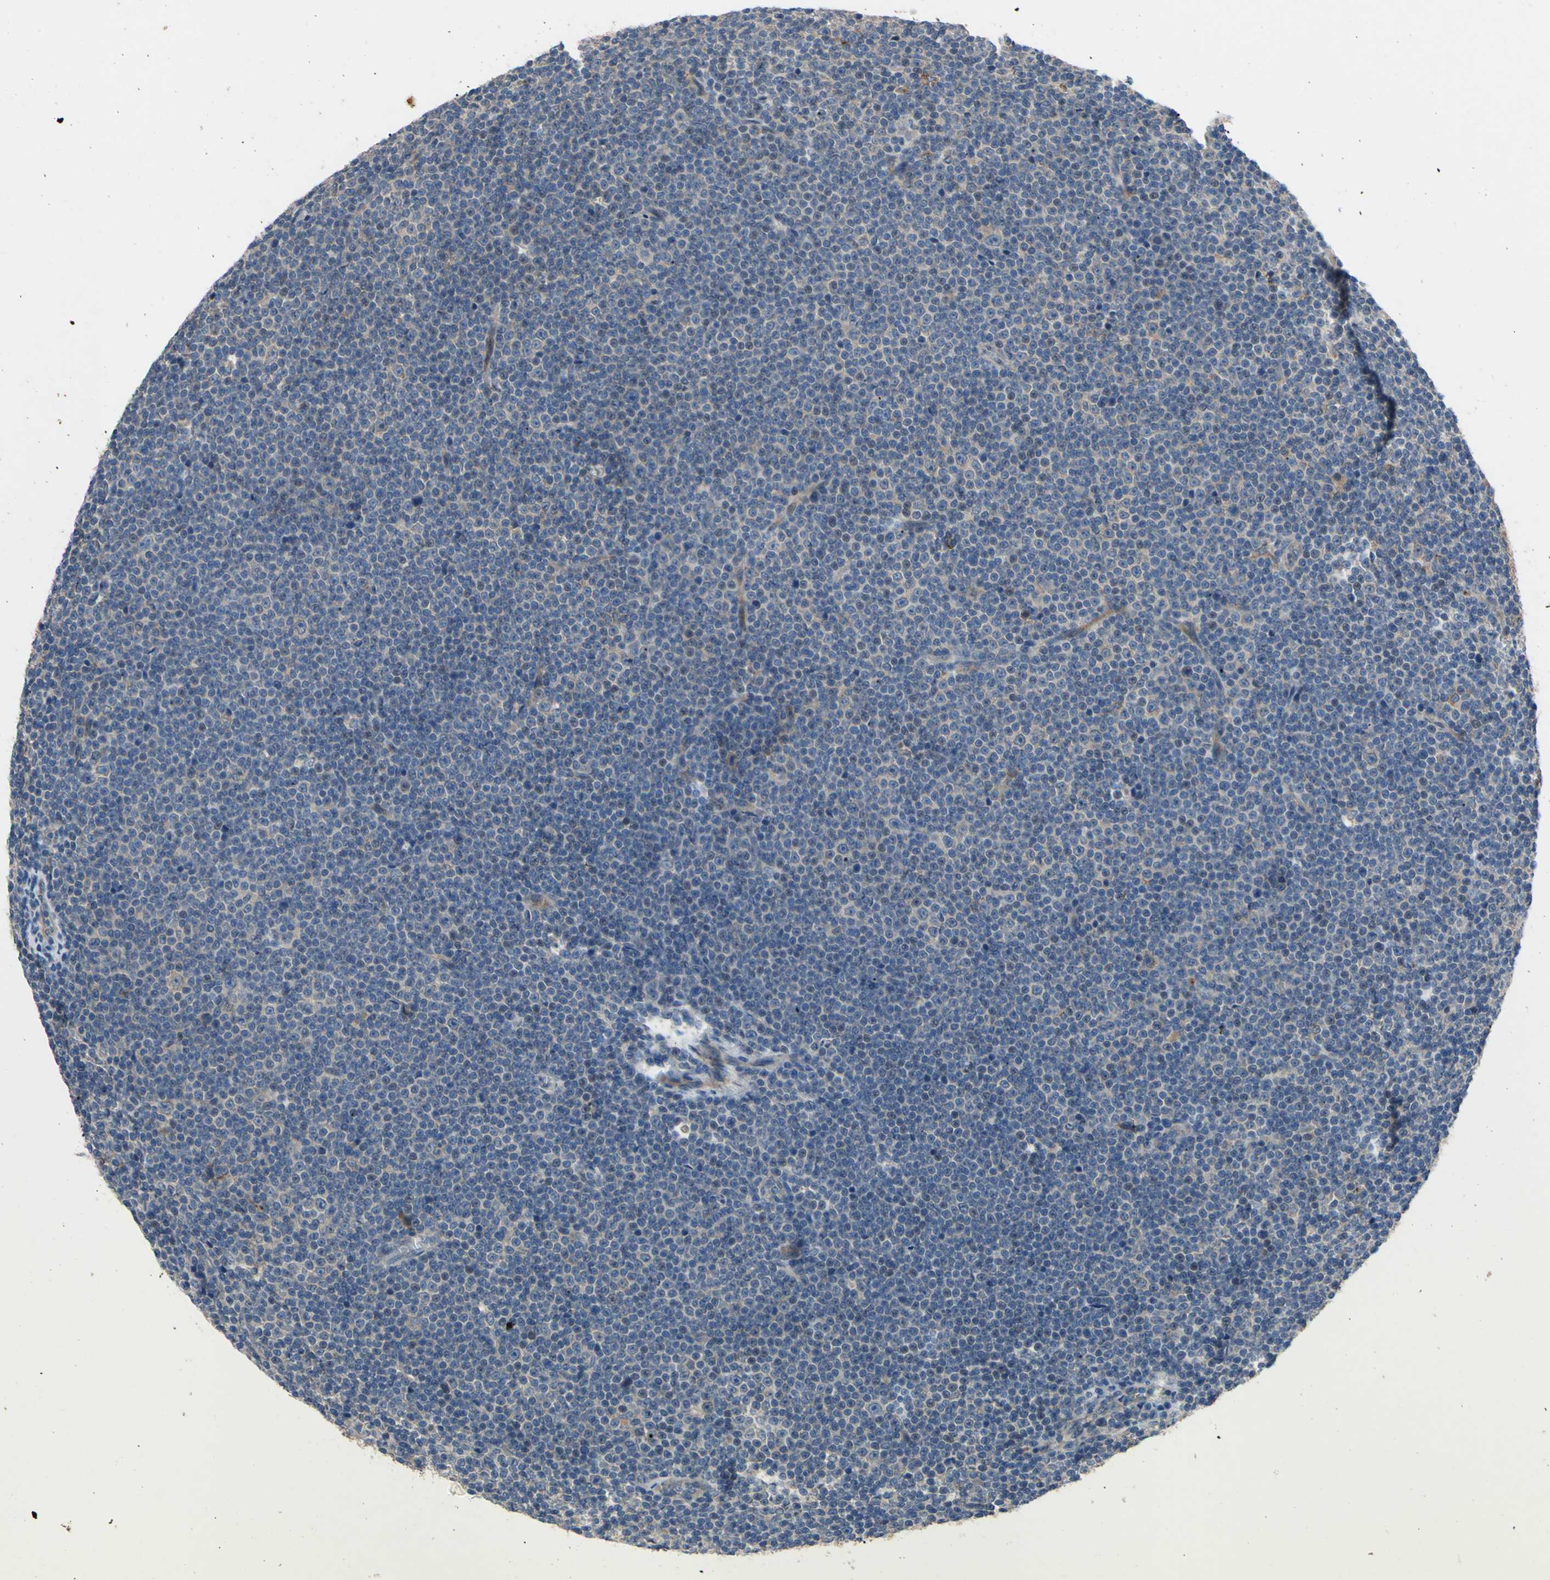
{"staining": {"intensity": "weak", "quantity": "<25%", "location": "cytoplasmic/membranous"}, "tissue": "lymphoma", "cell_type": "Tumor cells", "image_type": "cancer", "snomed": [{"axis": "morphology", "description": "Malignant lymphoma, non-Hodgkin's type, Low grade"}, {"axis": "topography", "description": "Lymph node"}], "caption": "Tumor cells are negative for protein expression in human low-grade malignant lymphoma, non-Hodgkin's type.", "gene": "HILPDA", "patient": {"sex": "female", "age": 67}}